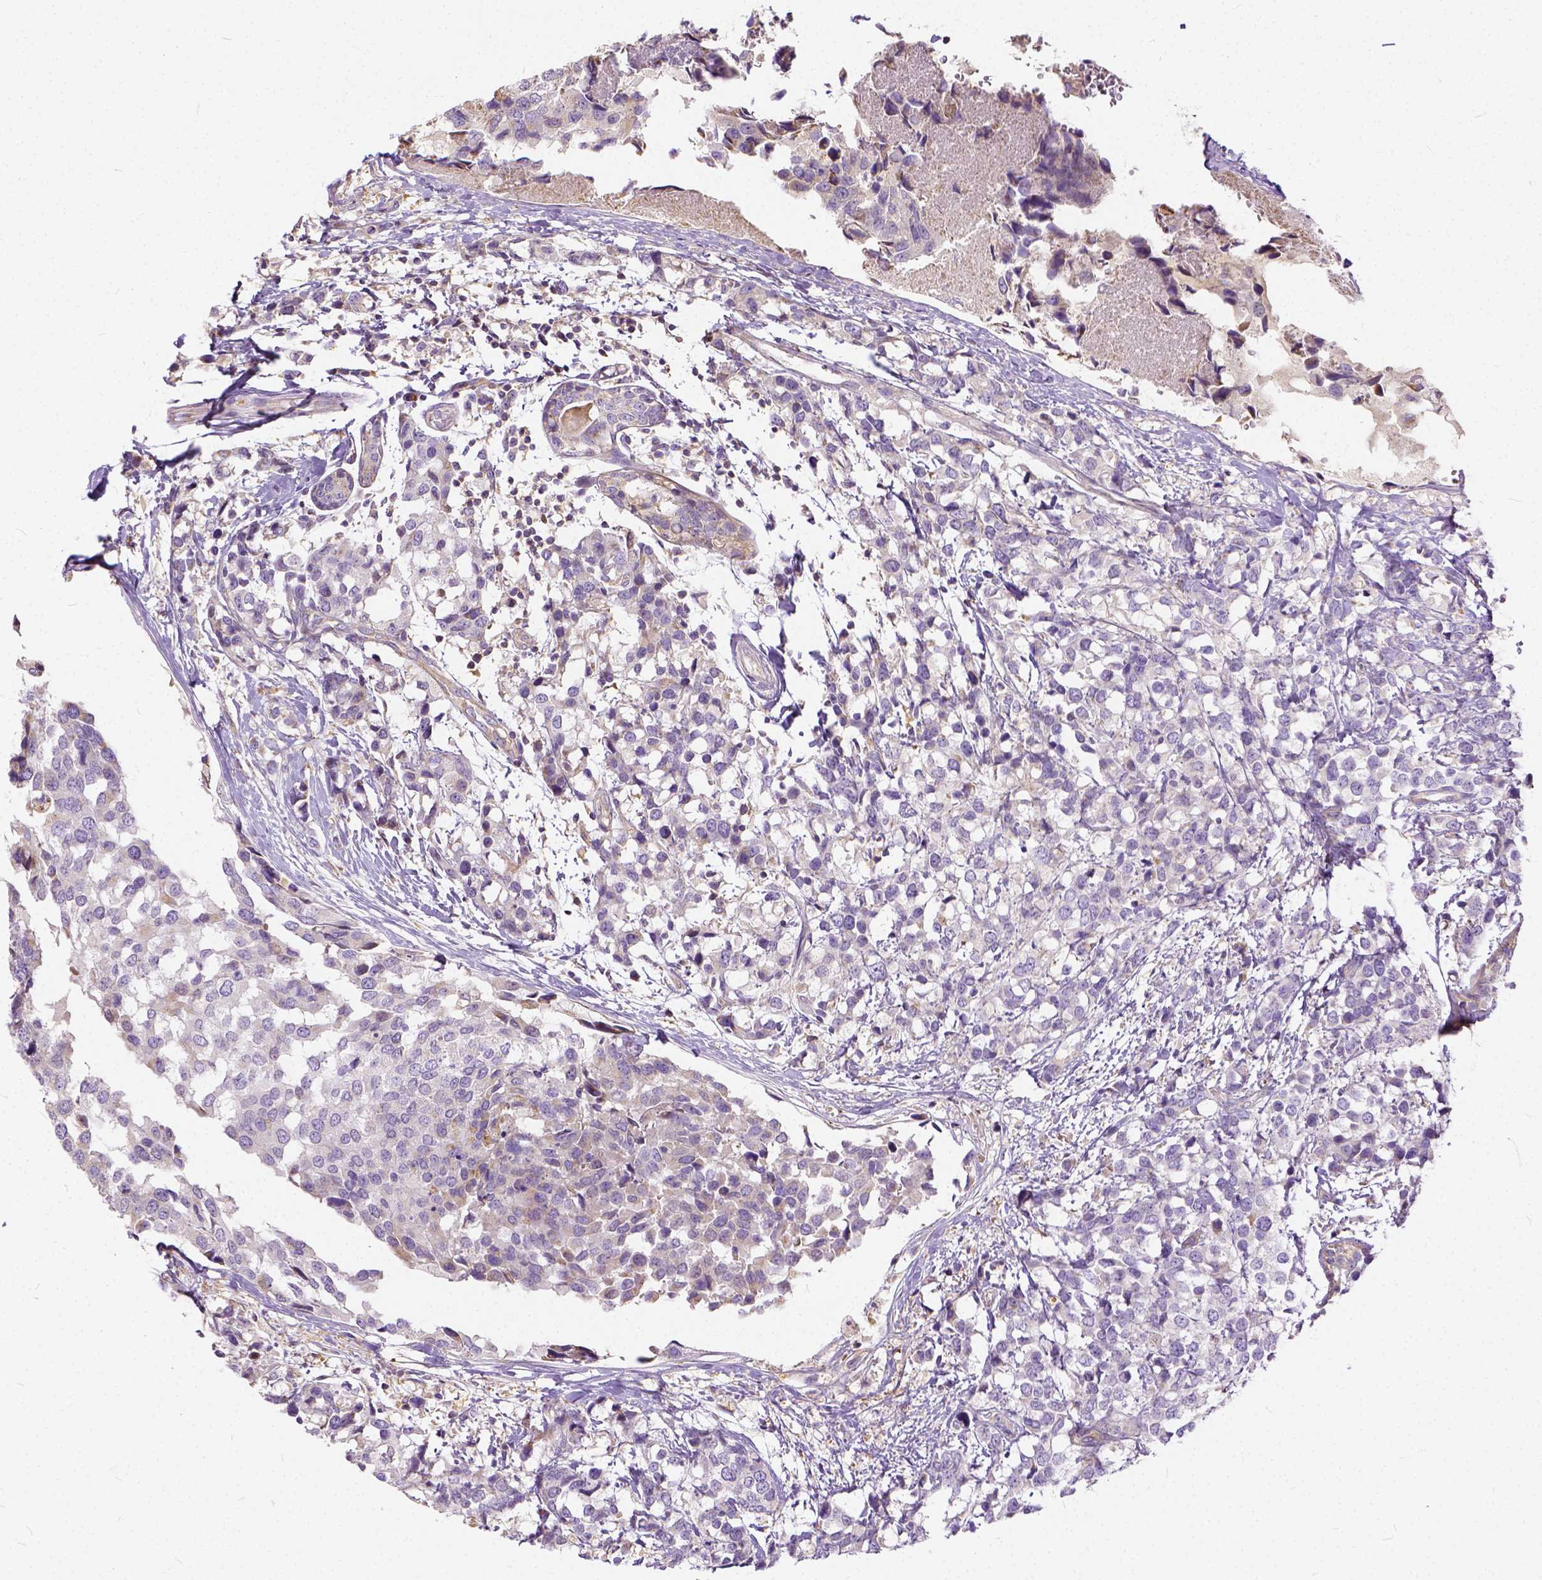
{"staining": {"intensity": "negative", "quantity": "none", "location": "none"}, "tissue": "breast cancer", "cell_type": "Tumor cells", "image_type": "cancer", "snomed": [{"axis": "morphology", "description": "Lobular carcinoma"}, {"axis": "topography", "description": "Breast"}], "caption": "There is no significant staining in tumor cells of breast cancer. The staining is performed using DAB brown chromogen with nuclei counter-stained in using hematoxylin.", "gene": "CADM4", "patient": {"sex": "female", "age": 59}}